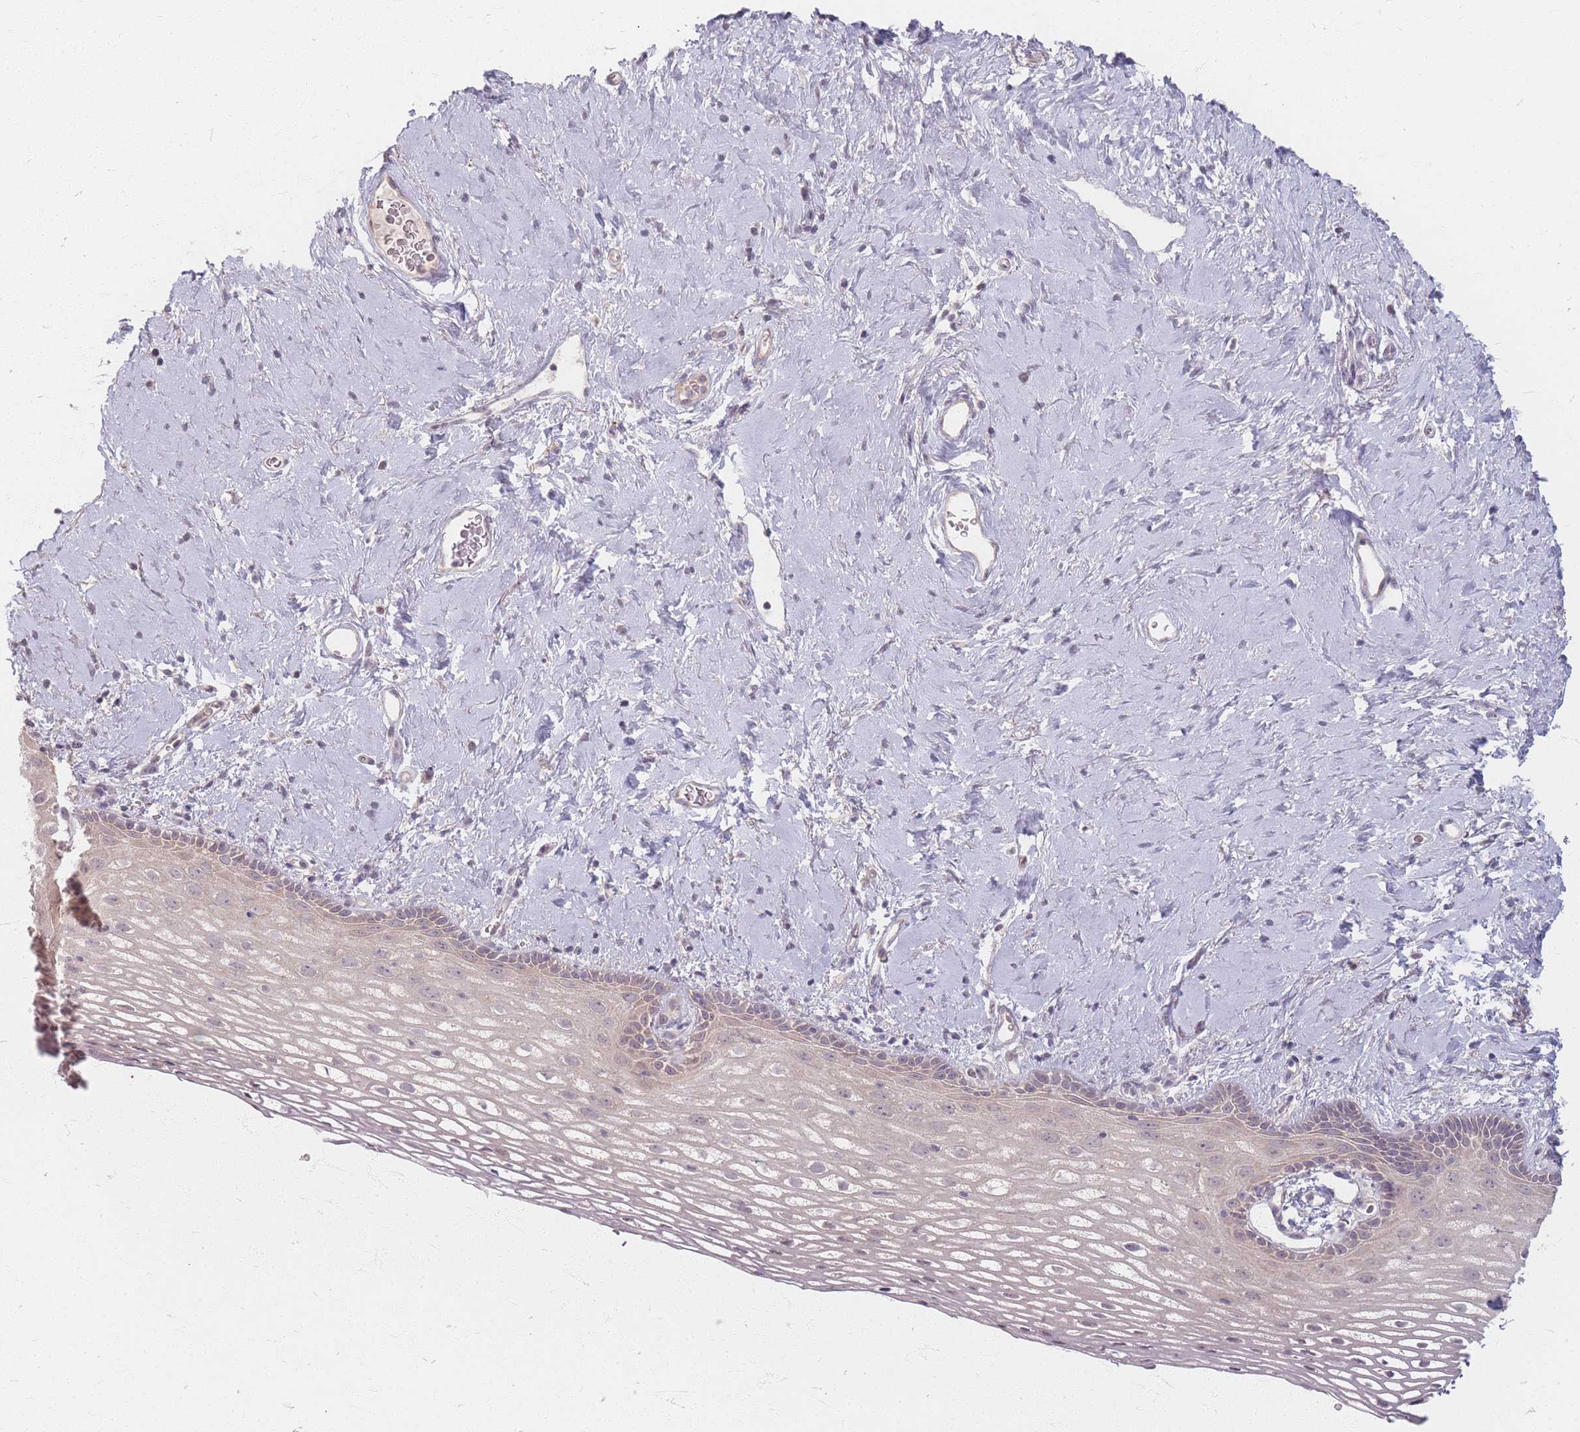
{"staining": {"intensity": "weak", "quantity": "25%-75%", "location": "cytoplasmic/membranous,nuclear"}, "tissue": "vagina", "cell_type": "Squamous epithelial cells", "image_type": "normal", "snomed": [{"axis": "morphology", "description": "Normal tissue, NOS"}, {"axis": "morphology", "description": "Adenocarcinoma, NOS"}, {"axis": "topography", "description": "Rectum"}, {"axis": "topography", "description": "Vagina"}], "caption": "The photomicrograph exhibits a brown stain indicating the presence of a protein in the cytoplasmic/membranous,nuclear of squamous epithelial cells in vagina. Using DAB (brown) and hematoxylin (blue) stains, captured at high magnification using brightfield microscopy.", "gene": "GABRA6", "patient": {"sex": "female", "age": 71}}